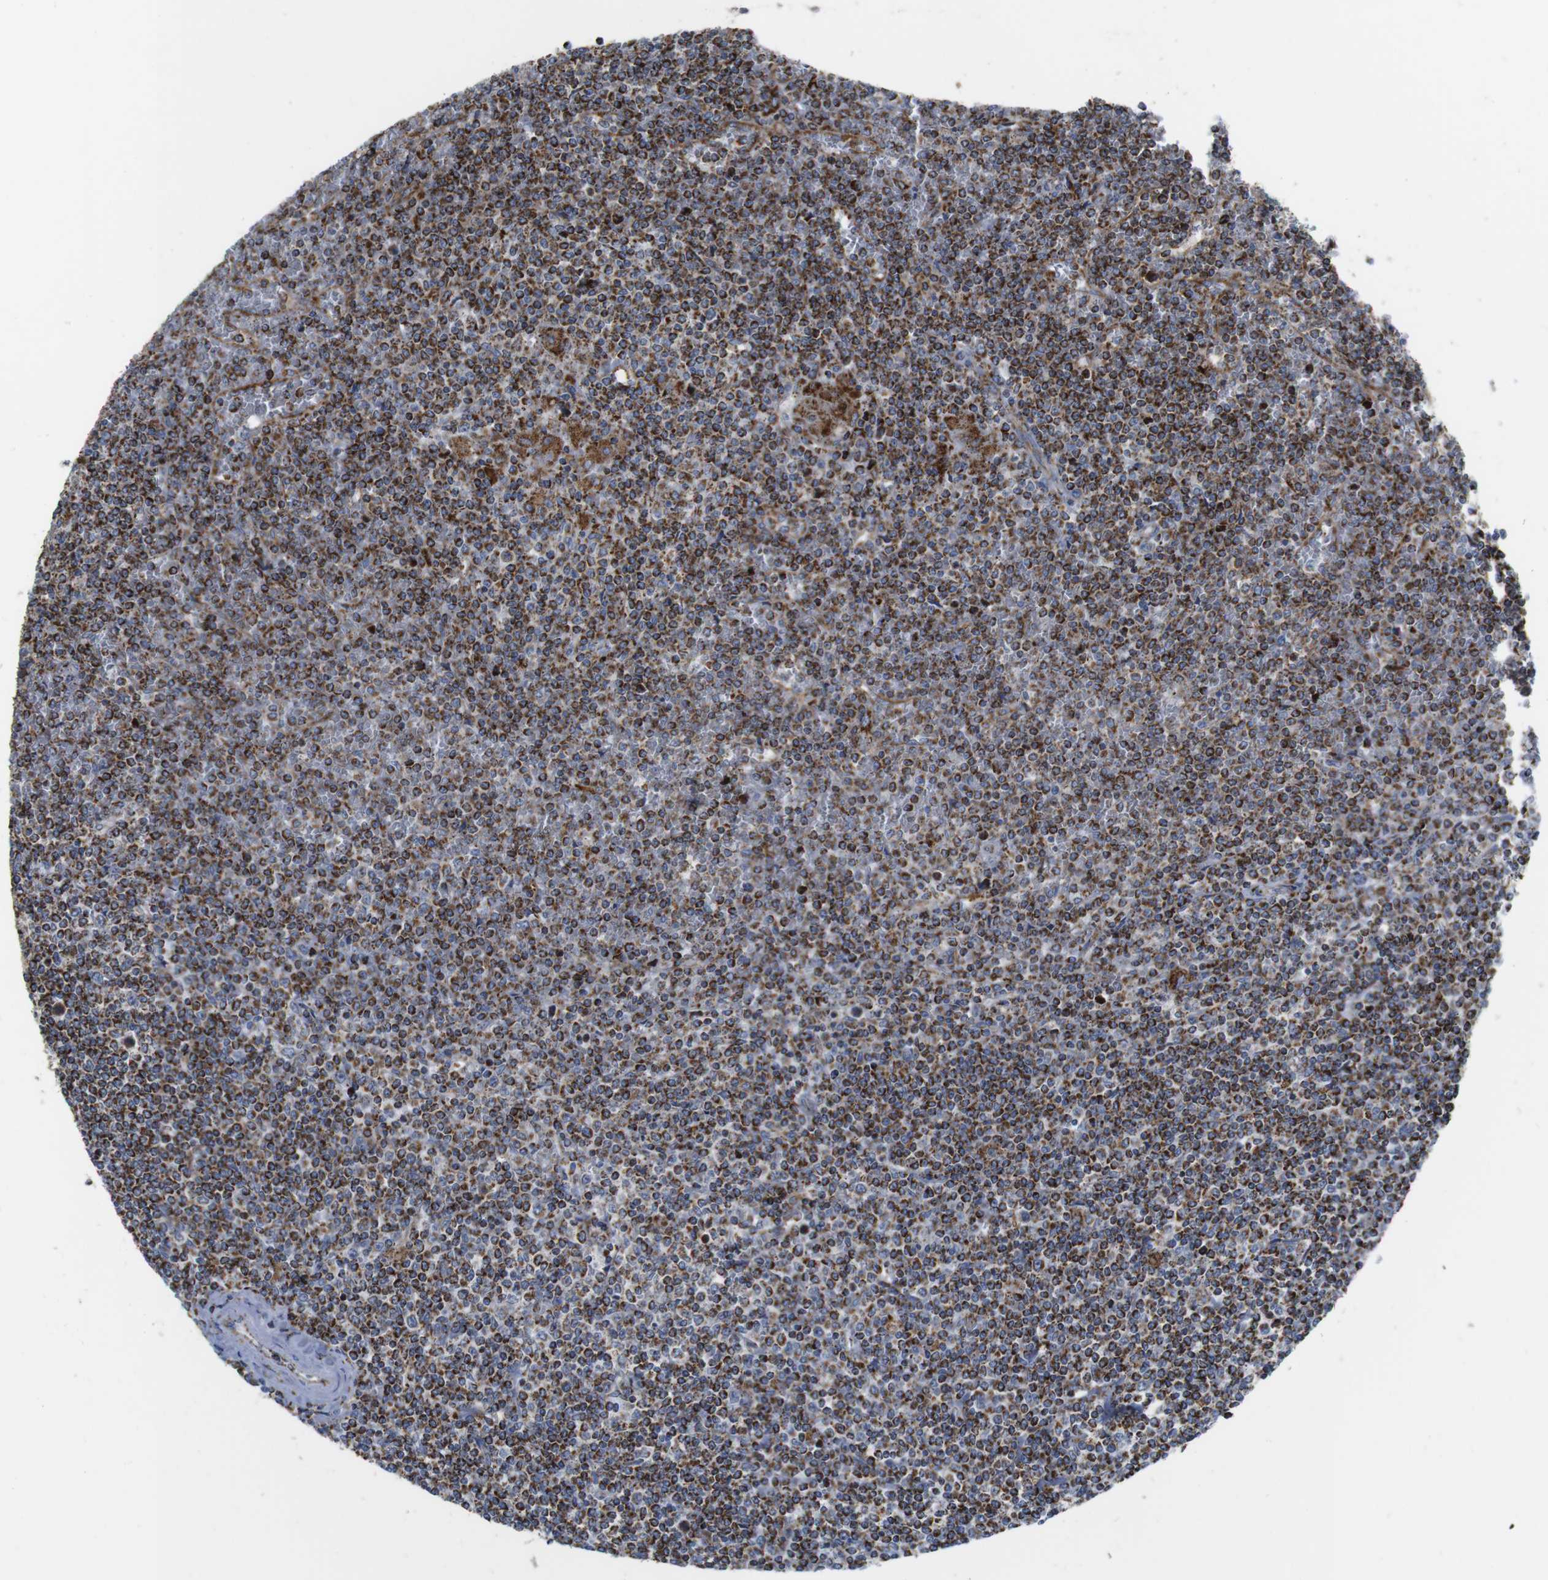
{"staining": {"intensity": "moderate", "quantity": ">75%", "location": "cytoplasmic/membranous"}, "tissue": "lymphoma", "cell_type": "Tumor cells", "image_type": "cancer", "snomed": [{"axis": "morphology", "description": "Malignant lymphoma, non-Hodgkin's type, Low grade"}, {"axis": "topography", "description": "Spleen"}], "caption": "DAB (3,3'-diaminobenzidine) immunohistochemical staining of low-grade malignant lymphoma, non-Hodgkin's type reveals moderate cytoplasmic/membranous protein positivity in about >75% of tumor cells. (Brightfield microscopy of DAB IHC at high magnification).", "gene": "TMEM192", "patient": {"sex": "female", "age": 19}}